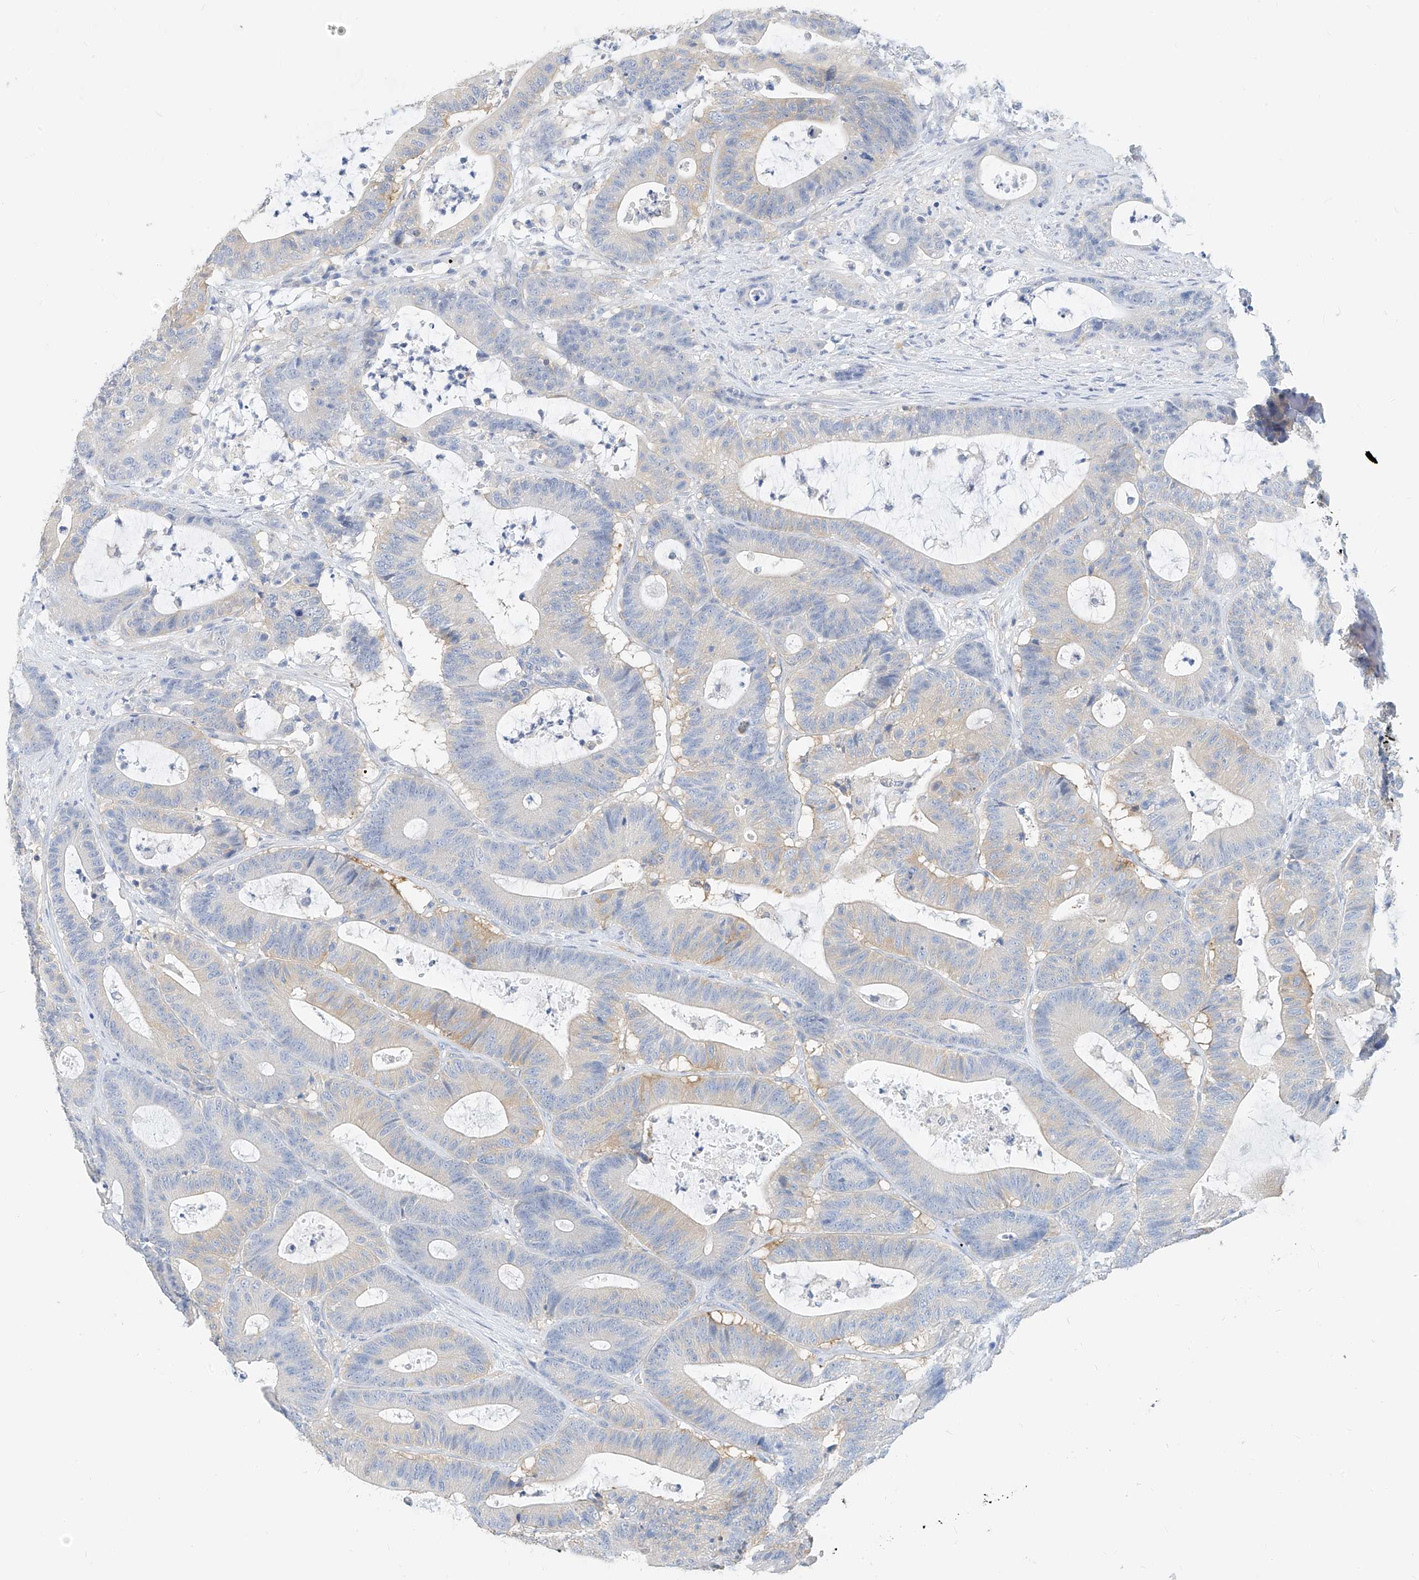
{"staining": {"intensity": "negative", "quantity": "none", "location": "none"}, "tissue": "colorectal cancer", "cell_type": "Tumor cells", "image_type": "cancer", "snomed": [{"axis": "morphology", "description": "Adenocarcinoma, NOS"}, {"axis": "topography", "description": "Colon"}], "caption": "Colorectal cancer (adenocarcinoma) stained for a protein using IHC shows no expression tumor cells.", "gene": "ZZEF1", "patient": {"sex": "female", "age": 84}}